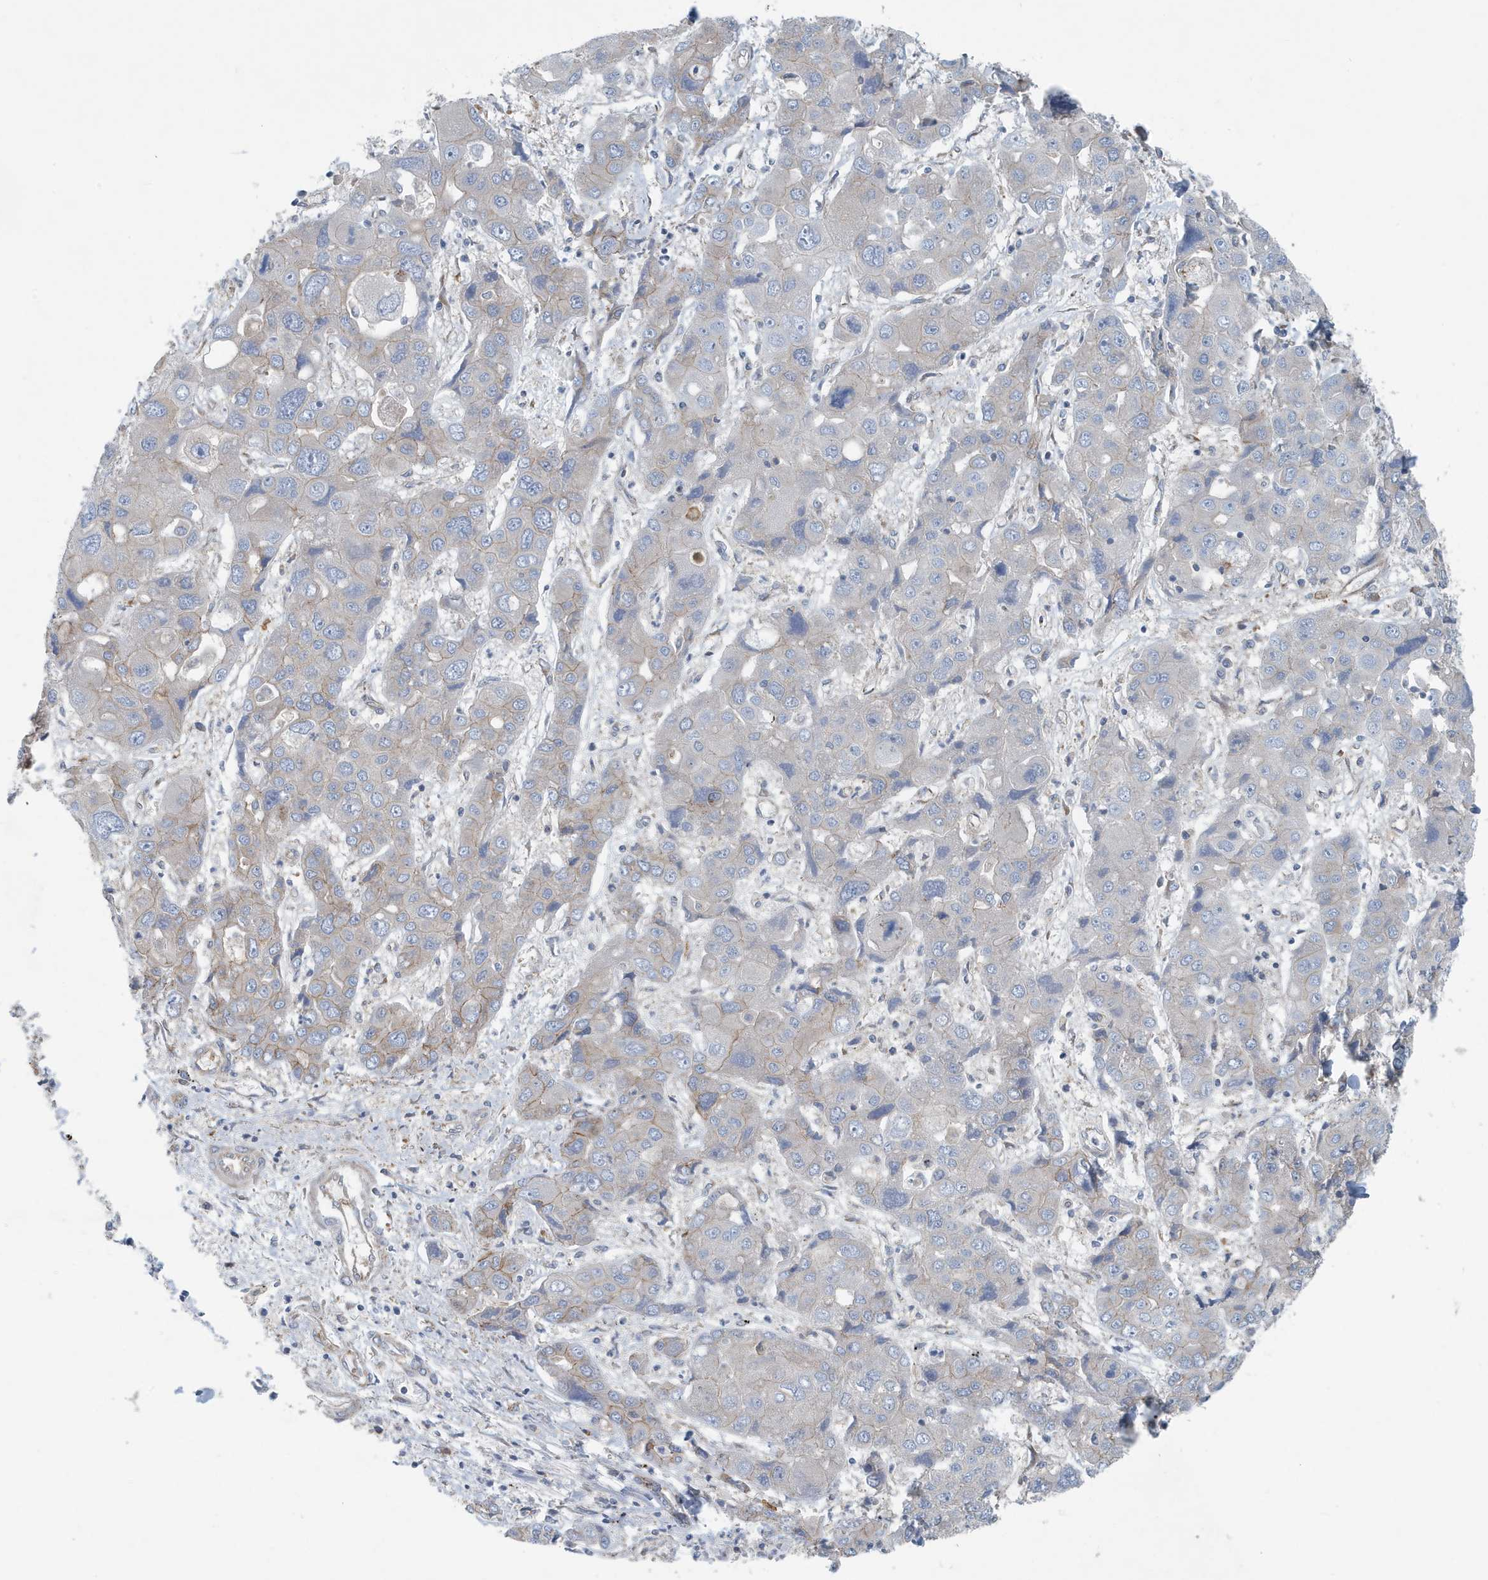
{"staining": {"intensity": "weak", "quantity": "<25%", "location": "cytoplasmic/membranous"}, "tissue": "liver cancer", "cell_type": "Tumor cells", "image_type": "cancer", "snomed": [{"axis": "morphology", "description": "Cholangiocarcinoma"}, {"axis": "topography", "description": "Liver"}], "caption": "A high-resolution micrograph shows IHC staining of liver cholangiocarcinoma, which demonstrates no significant staining in tumor cells.", "gene": "PPM1M", "patient": {"sex": "male", "age": 67}}